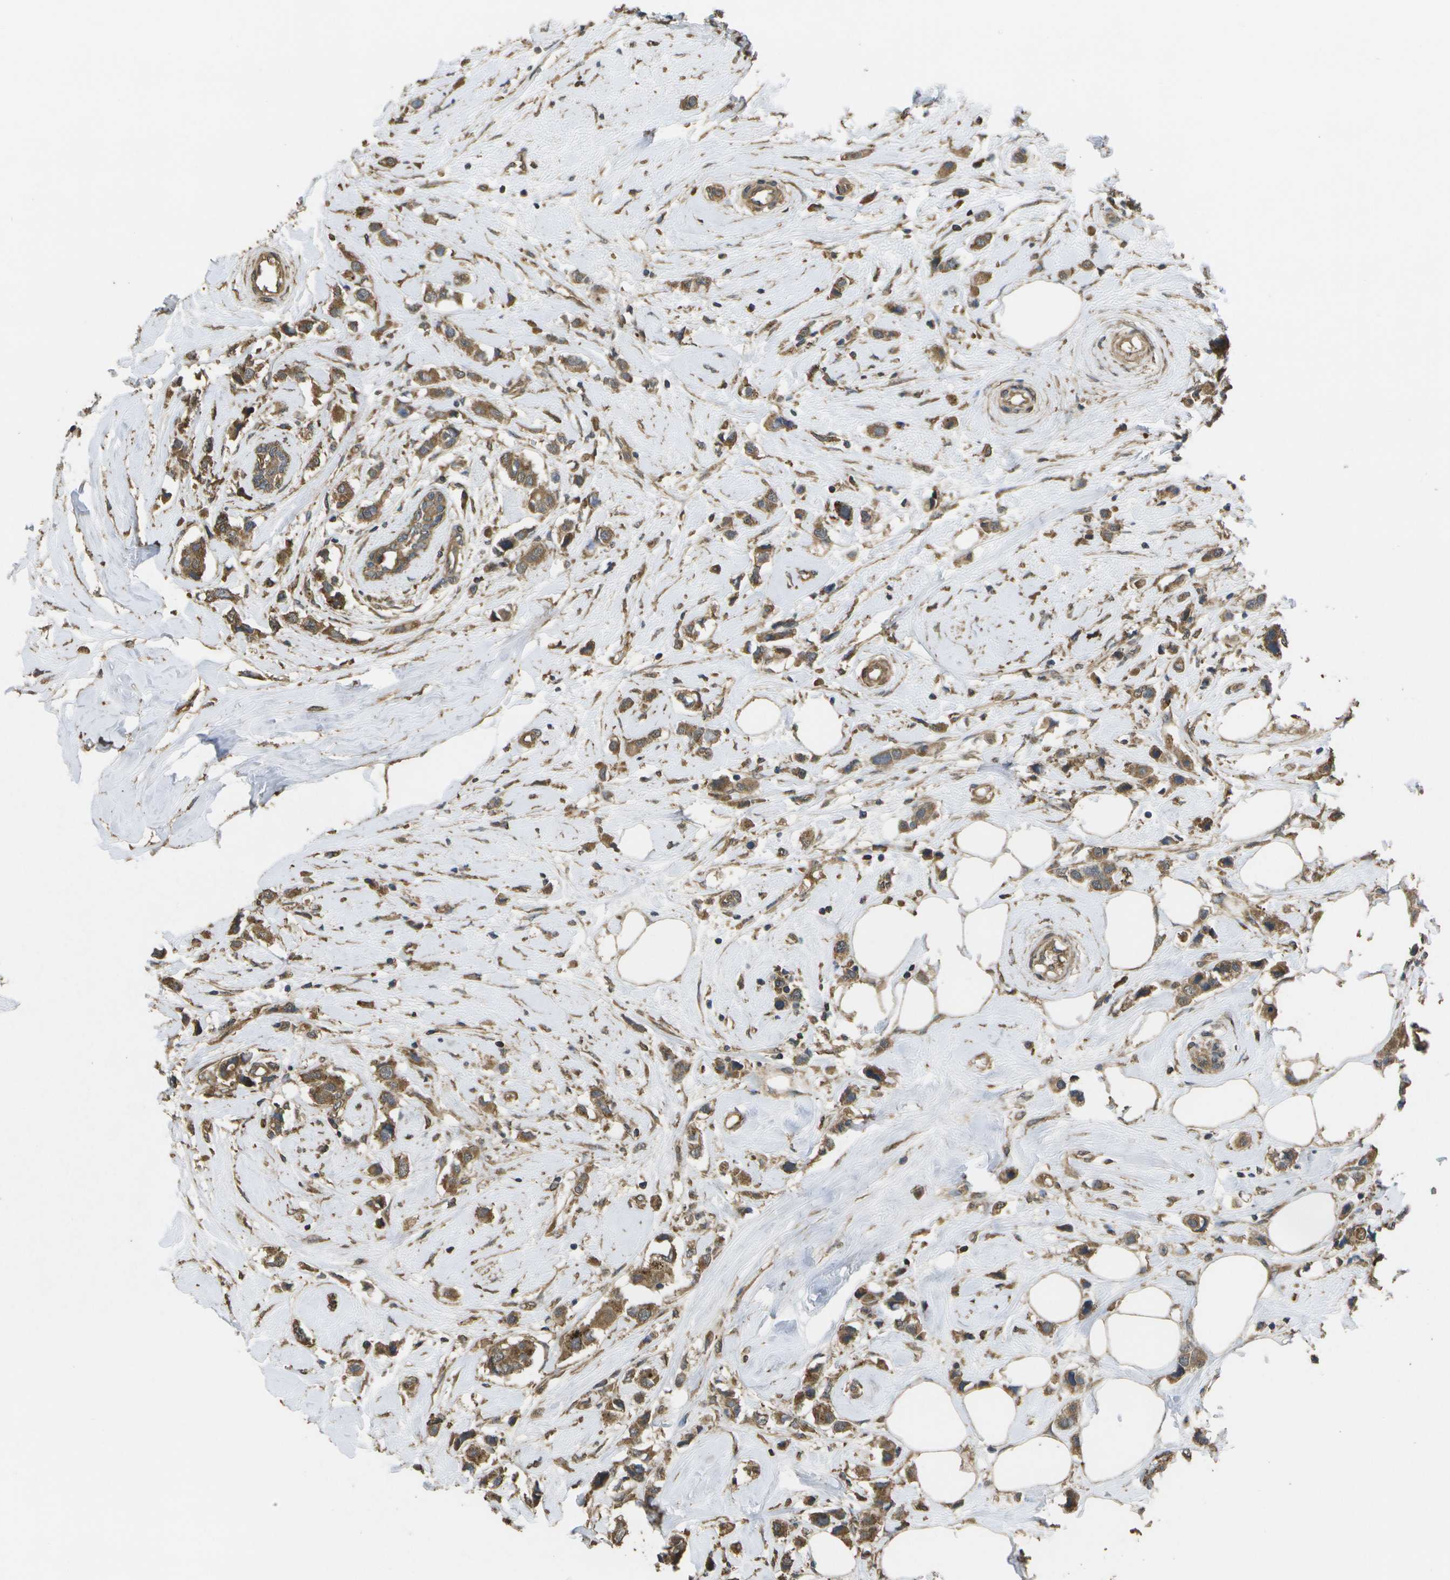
{"staining": {"intensity": "moderate", "quantity": ">75%", "location": "cytoplasmic/membranous"}, "tissue": "breast cancer", "cell_type": "Tumor cells", "image_type": "cancer", "snomed": [{"axis": "morphology", "description": "Normal tissue, NOS"}, {"axis": "morphology", "description": "Duct carcinoma"}, {"axis": "topography", "description": "Breast"}], "caption": "A micrograph of intraductal carcinoma (breast) stained for a protein shows moderate cytoplasmic/membranous brown staining in tumor cells.", "gene": "SACS", "patient": {"sex": "female", "age": 50}}